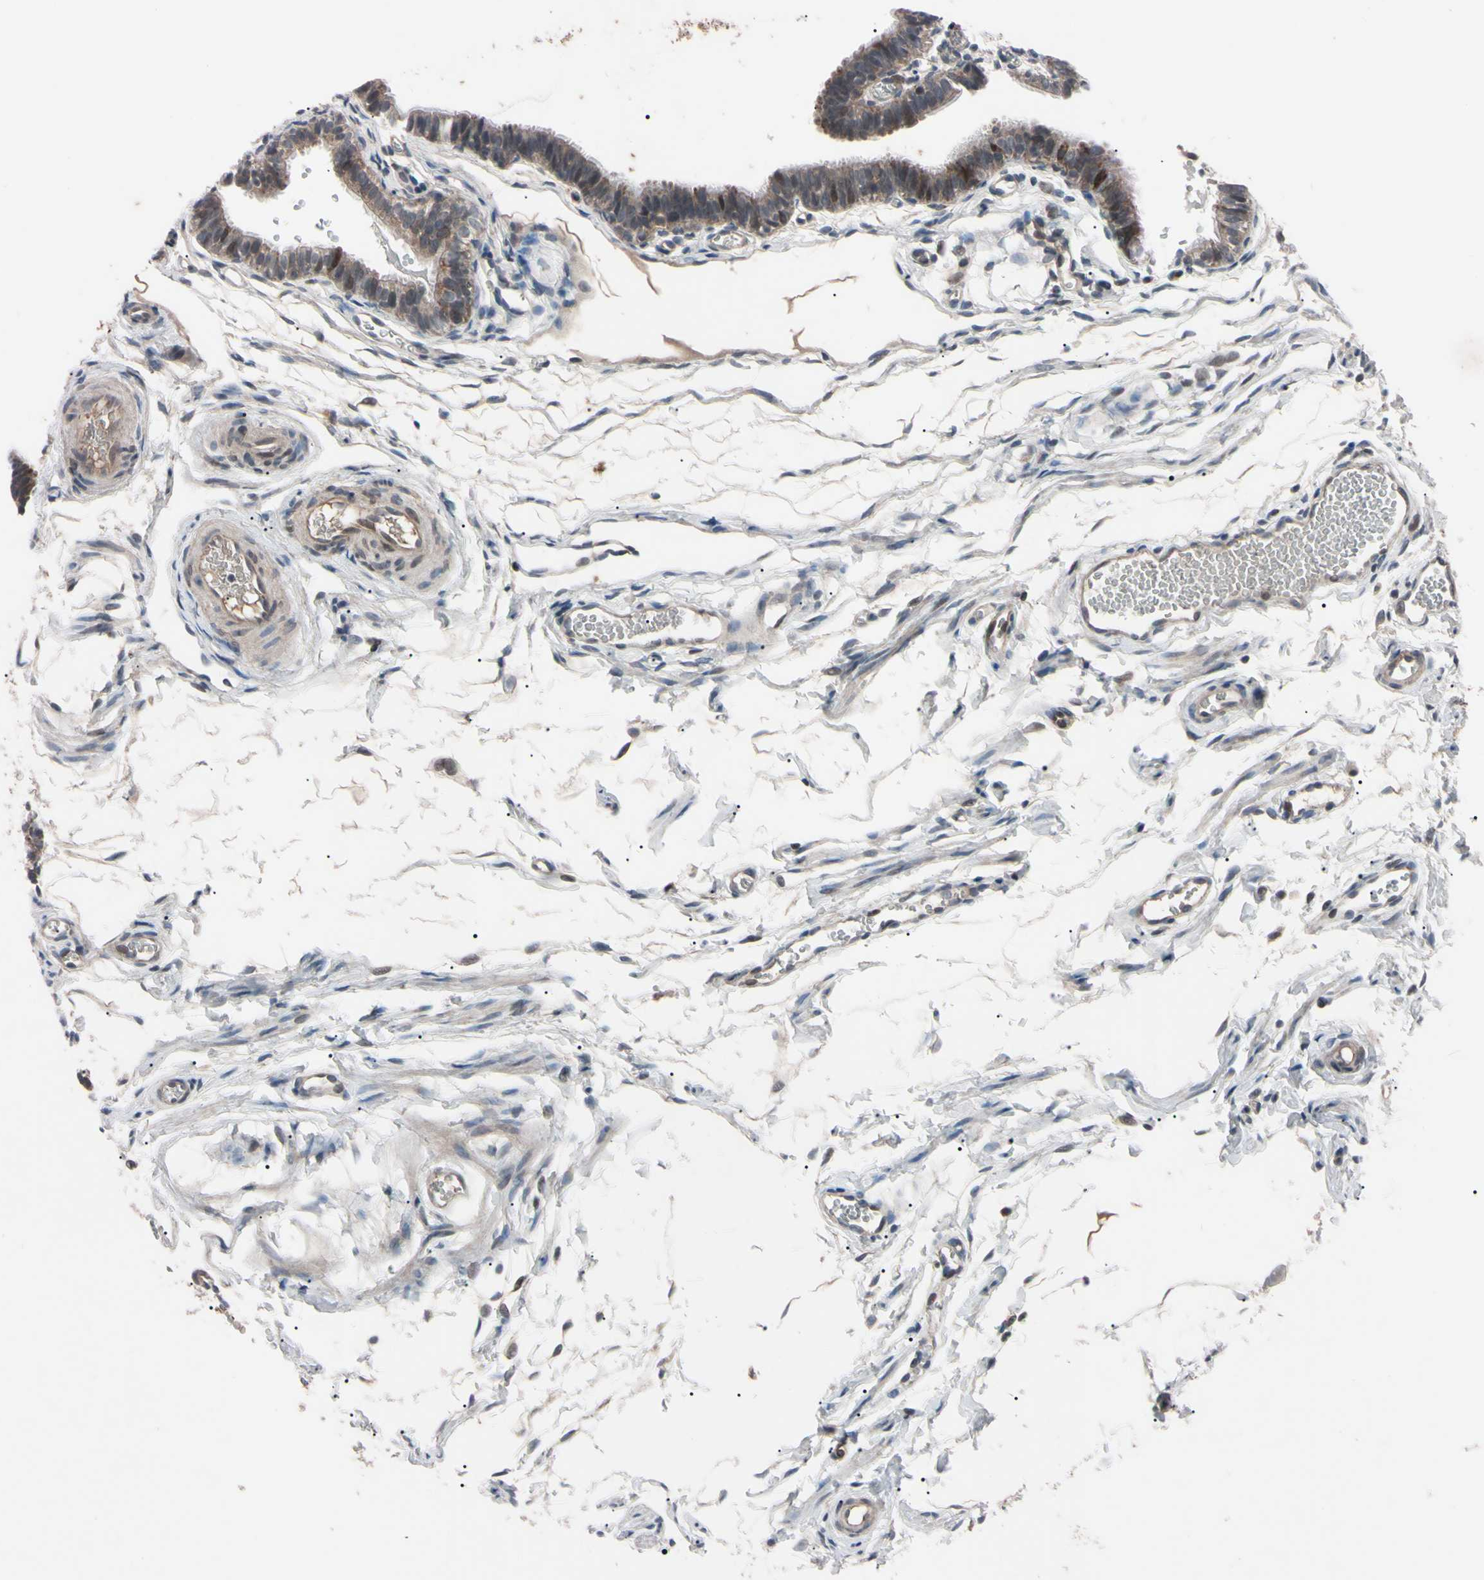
{"staining": {"intensity": "moderate", "quantity": ">75%", "location": "cytoplasmic/membranous"}, "tissue": "fallopian tube", "cell_type": "Glandular cells", "image_type": "normal", "snomed": [{"axis": "morphology", "description": "Normal tissue, NOS"}, {"axis": "topography", "description": "Fallopian tube"}, {"axis": "topography", "description": "Placenta"}], "caption": "A high-resolution image shows IHC staining of benign fallopian tube, which reveals moderate cytoplasmic/membranous positivity in approximately >75% of glandular cells. The staining is performed using DAB brown chromogen to label protein expression. The nuclei are counter-stained blue using hematoxylin.", "gene": "TNFRSF1A", "patient": {"sex": "female", "age": 34}}